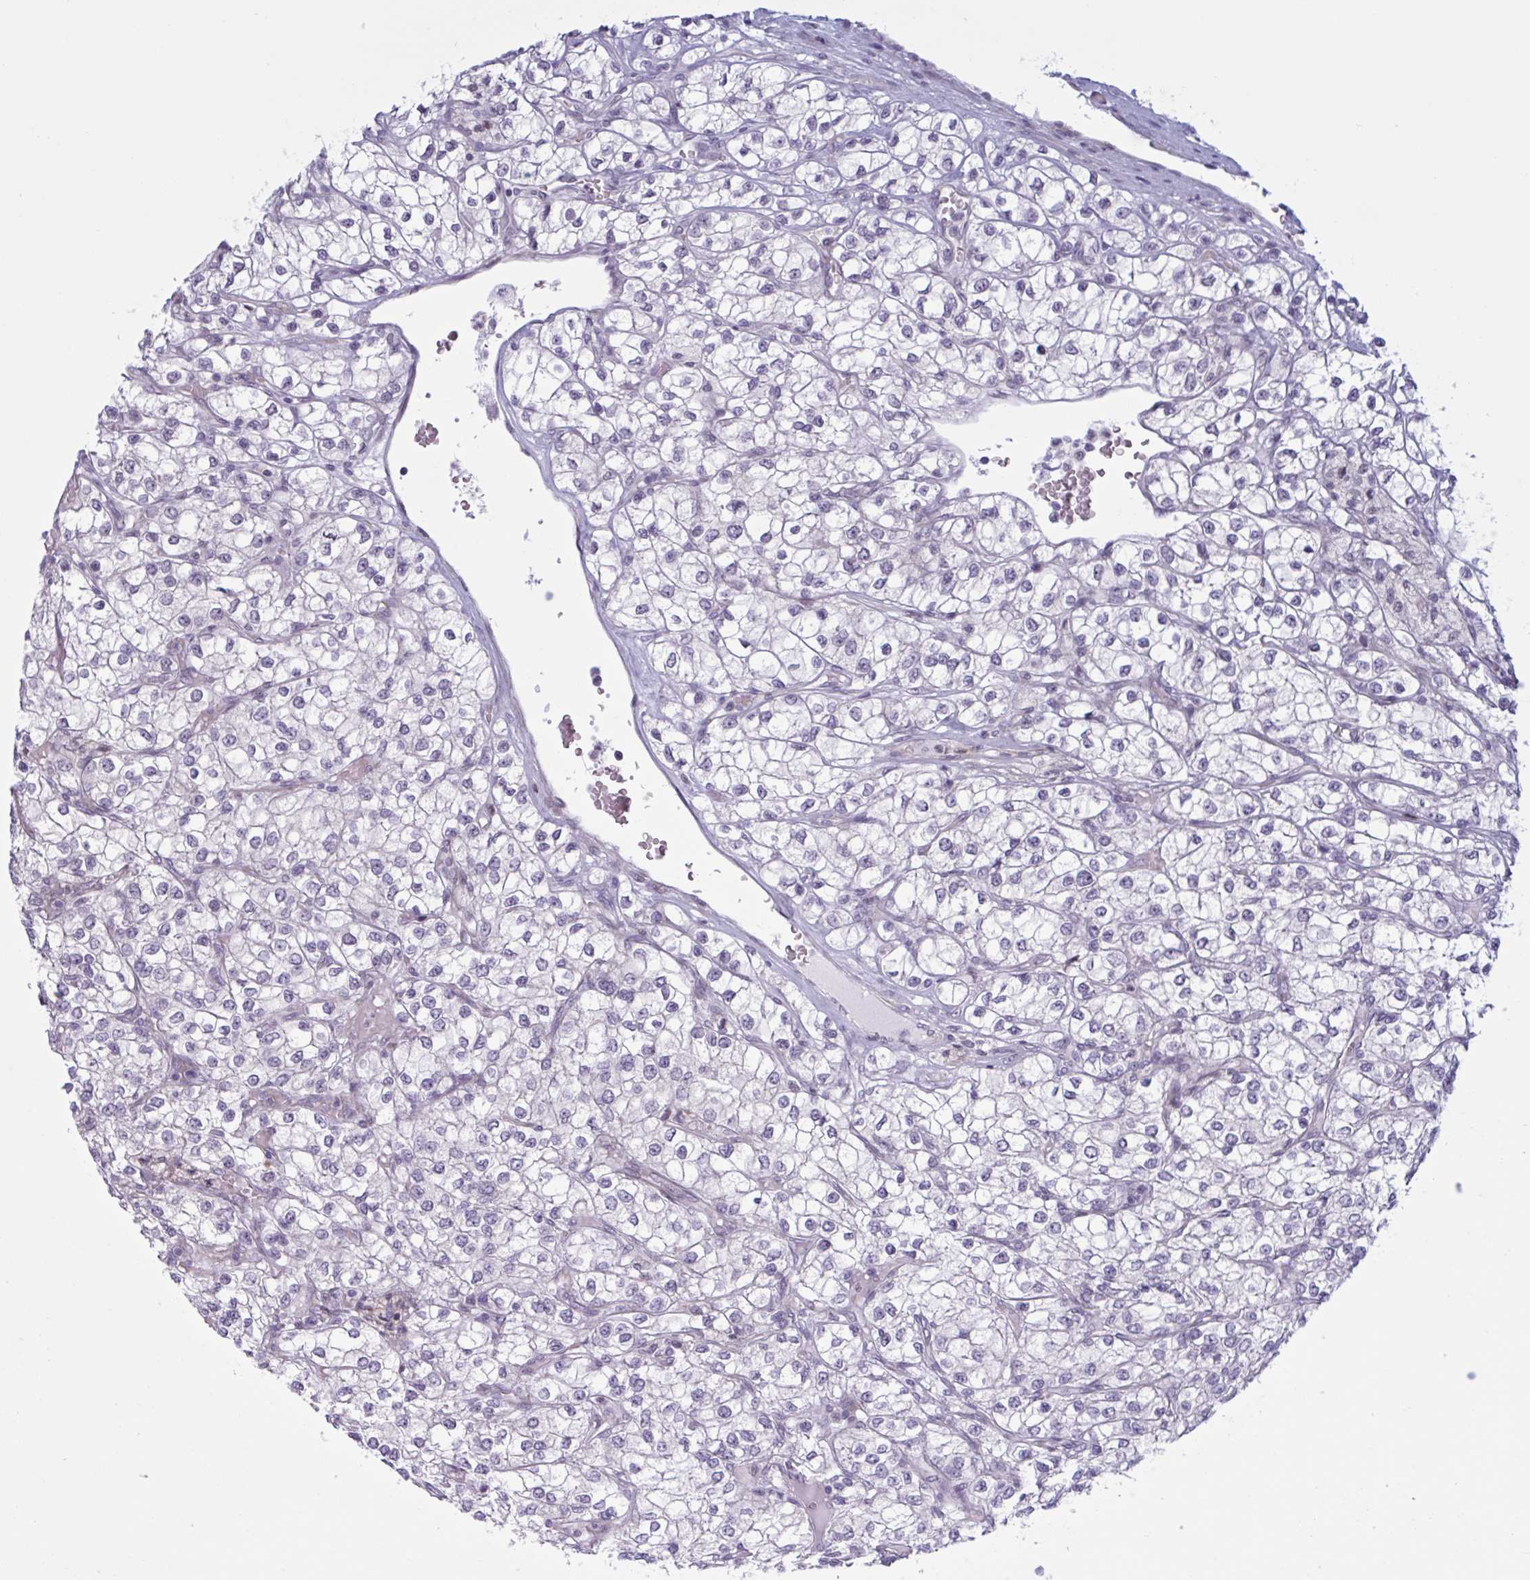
{"staining": {"intensity": "negative", "quantity": "none", "location": "none"}, "tissue": "renal cancer", "cell_type": "Tumor cells", "image_type": "cancer", "snomed": [{"axis": "morphology", "description": "Adenocarcinoma, NOS"}, {"axis": "topography", "description": "Kidney"}], "caption": "Immunohistochemistry of adenocarcinoma (renal) reveals no positivity in tumor cells. (IHC, brightfield microscopy, high magnification).", "gene": "PRMT6", "patient": {"sex": "male", "age": 80}}